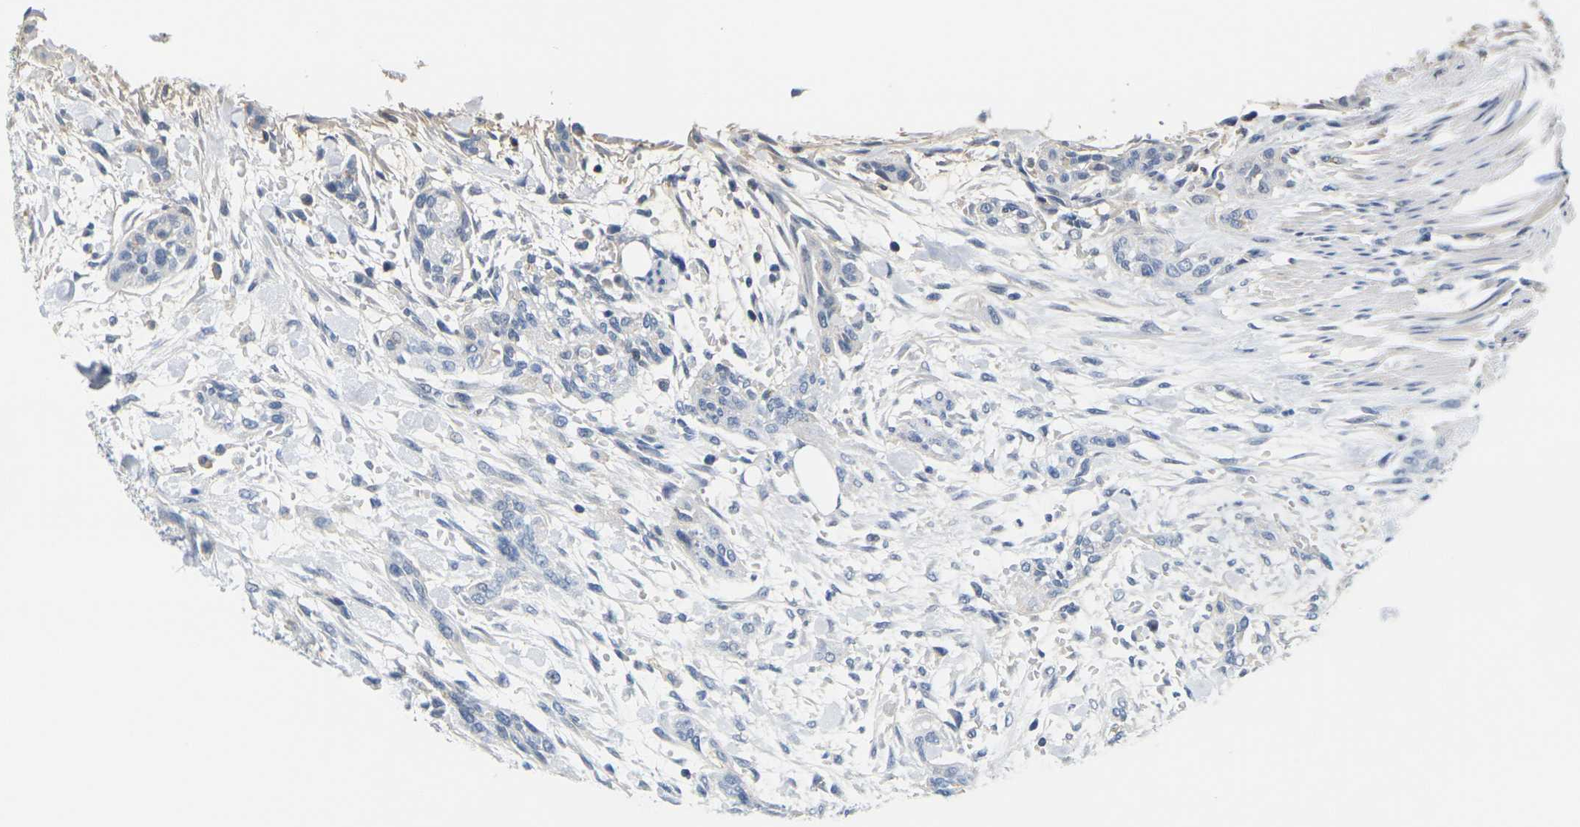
{"staining": {"intensity": "negative", "quantity": "none", "location": "none"}, "tissue": "urothelial cancer", "cell_type": "Tumor cells", "image_type": "cancer", "snomed": [{"axis": "morphology", "description": "Urothelial carcinoma, High grade"}, {"axis": "topography", "description": "Urinary bladder"}], "caption": "Urothelial cancer was stained to show a protein in brown. There is no significant positivity in tumor cells. (DAB immunohistochemistry with hematoxylin counter stain).", "gene": "OTOF", "patient": {"sex": "male", "age": 35}}